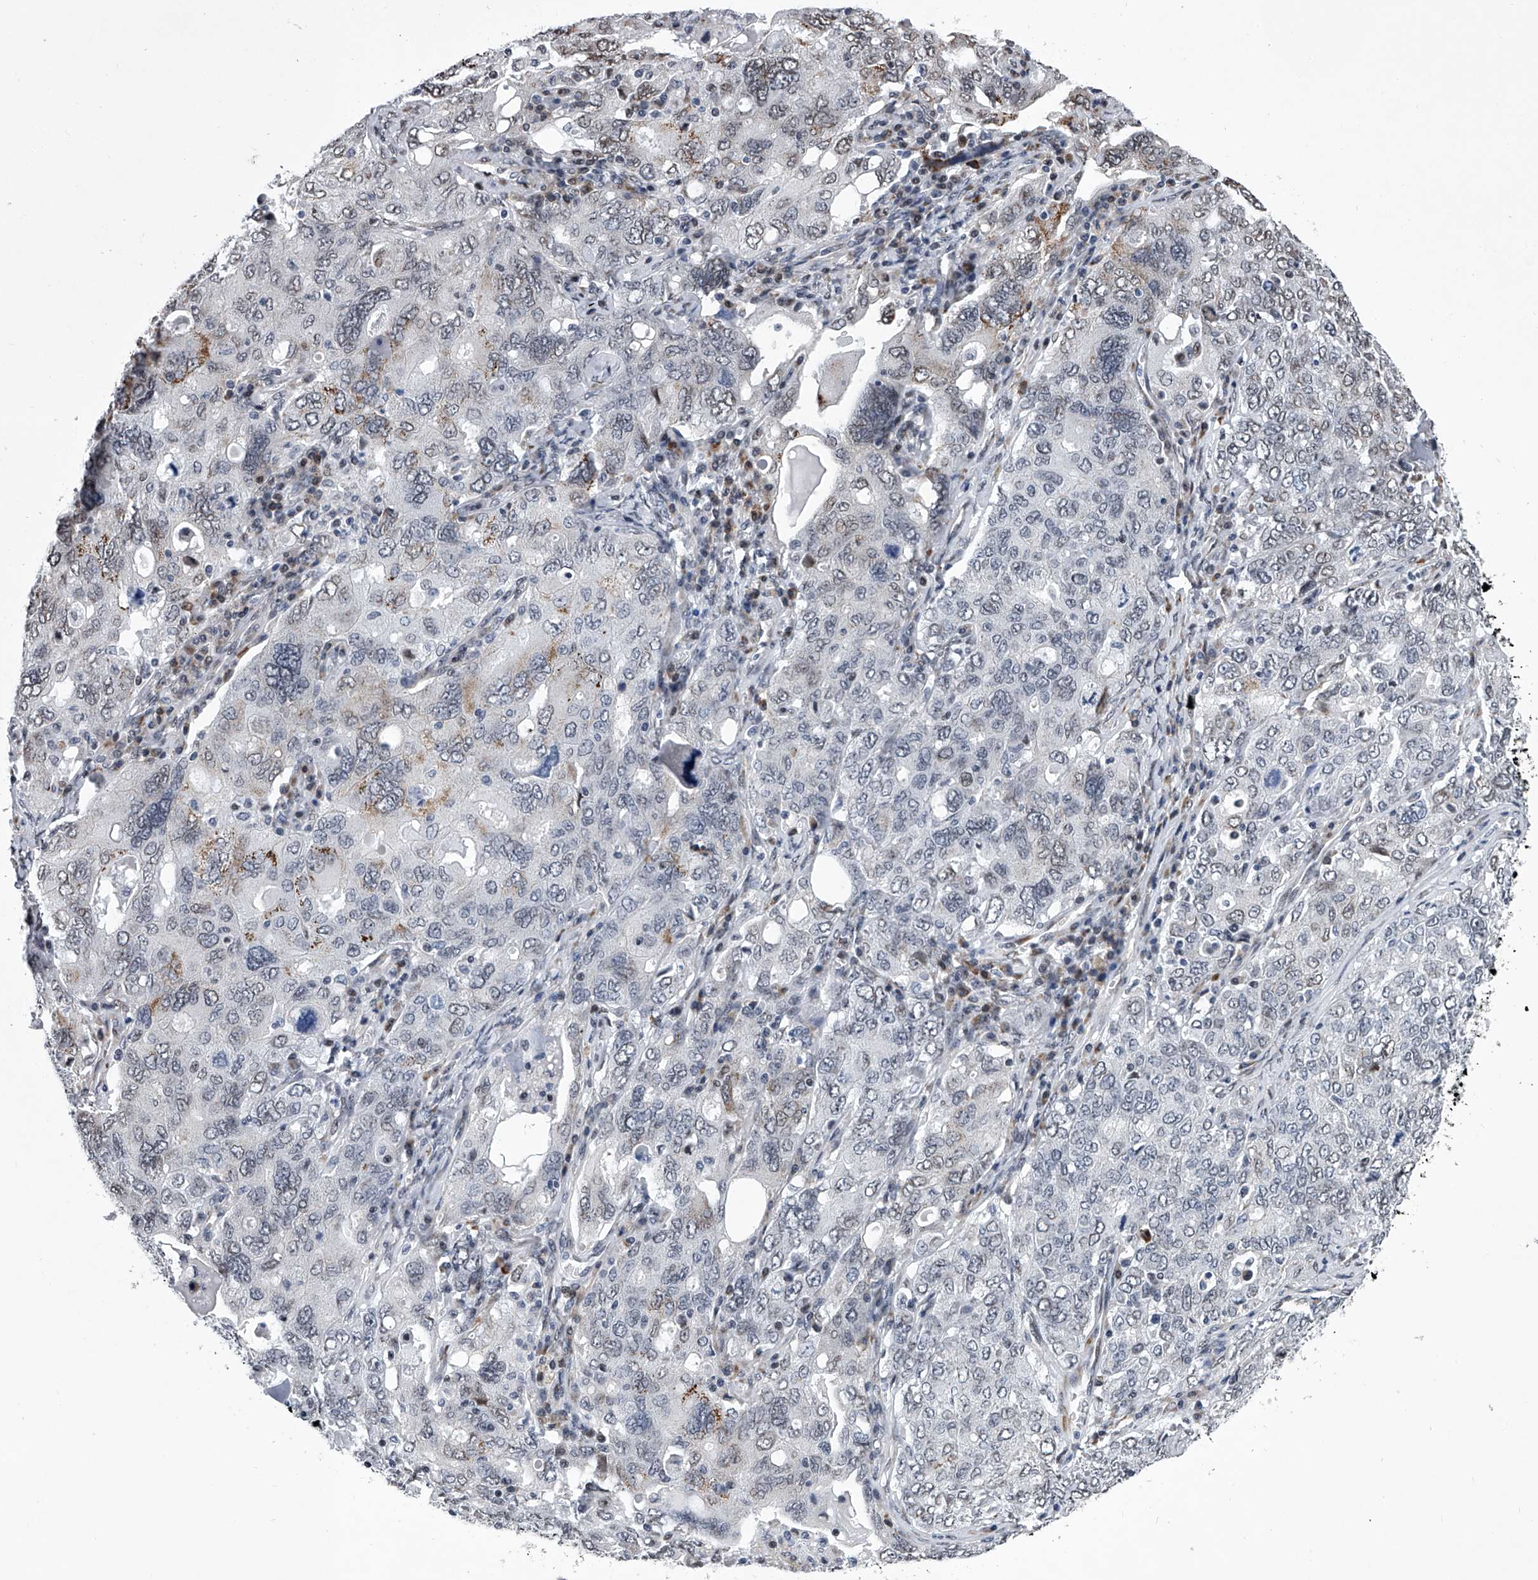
{"staining": {"intensity": "moderate", "quantity": "<25%", "location": "cytoplasmic/membranous"}, "tissue": "ovarian cancer", "cell_type": "Tumor cells", "image_type": "cancer", "snomed": [{"axis": "morphology", "description": "Carcinoma, endometroid"}, {"axis": "topography", "description": "Ovary"}], "caption": "The immunohistochemical stain labels moderate cytoplasmic/membranous positivity in tumor cells of ovarian endometroid carcinoma tissue.", "gene": "PPP2R5D", "patient": {"sex": "female", "age": 62}}